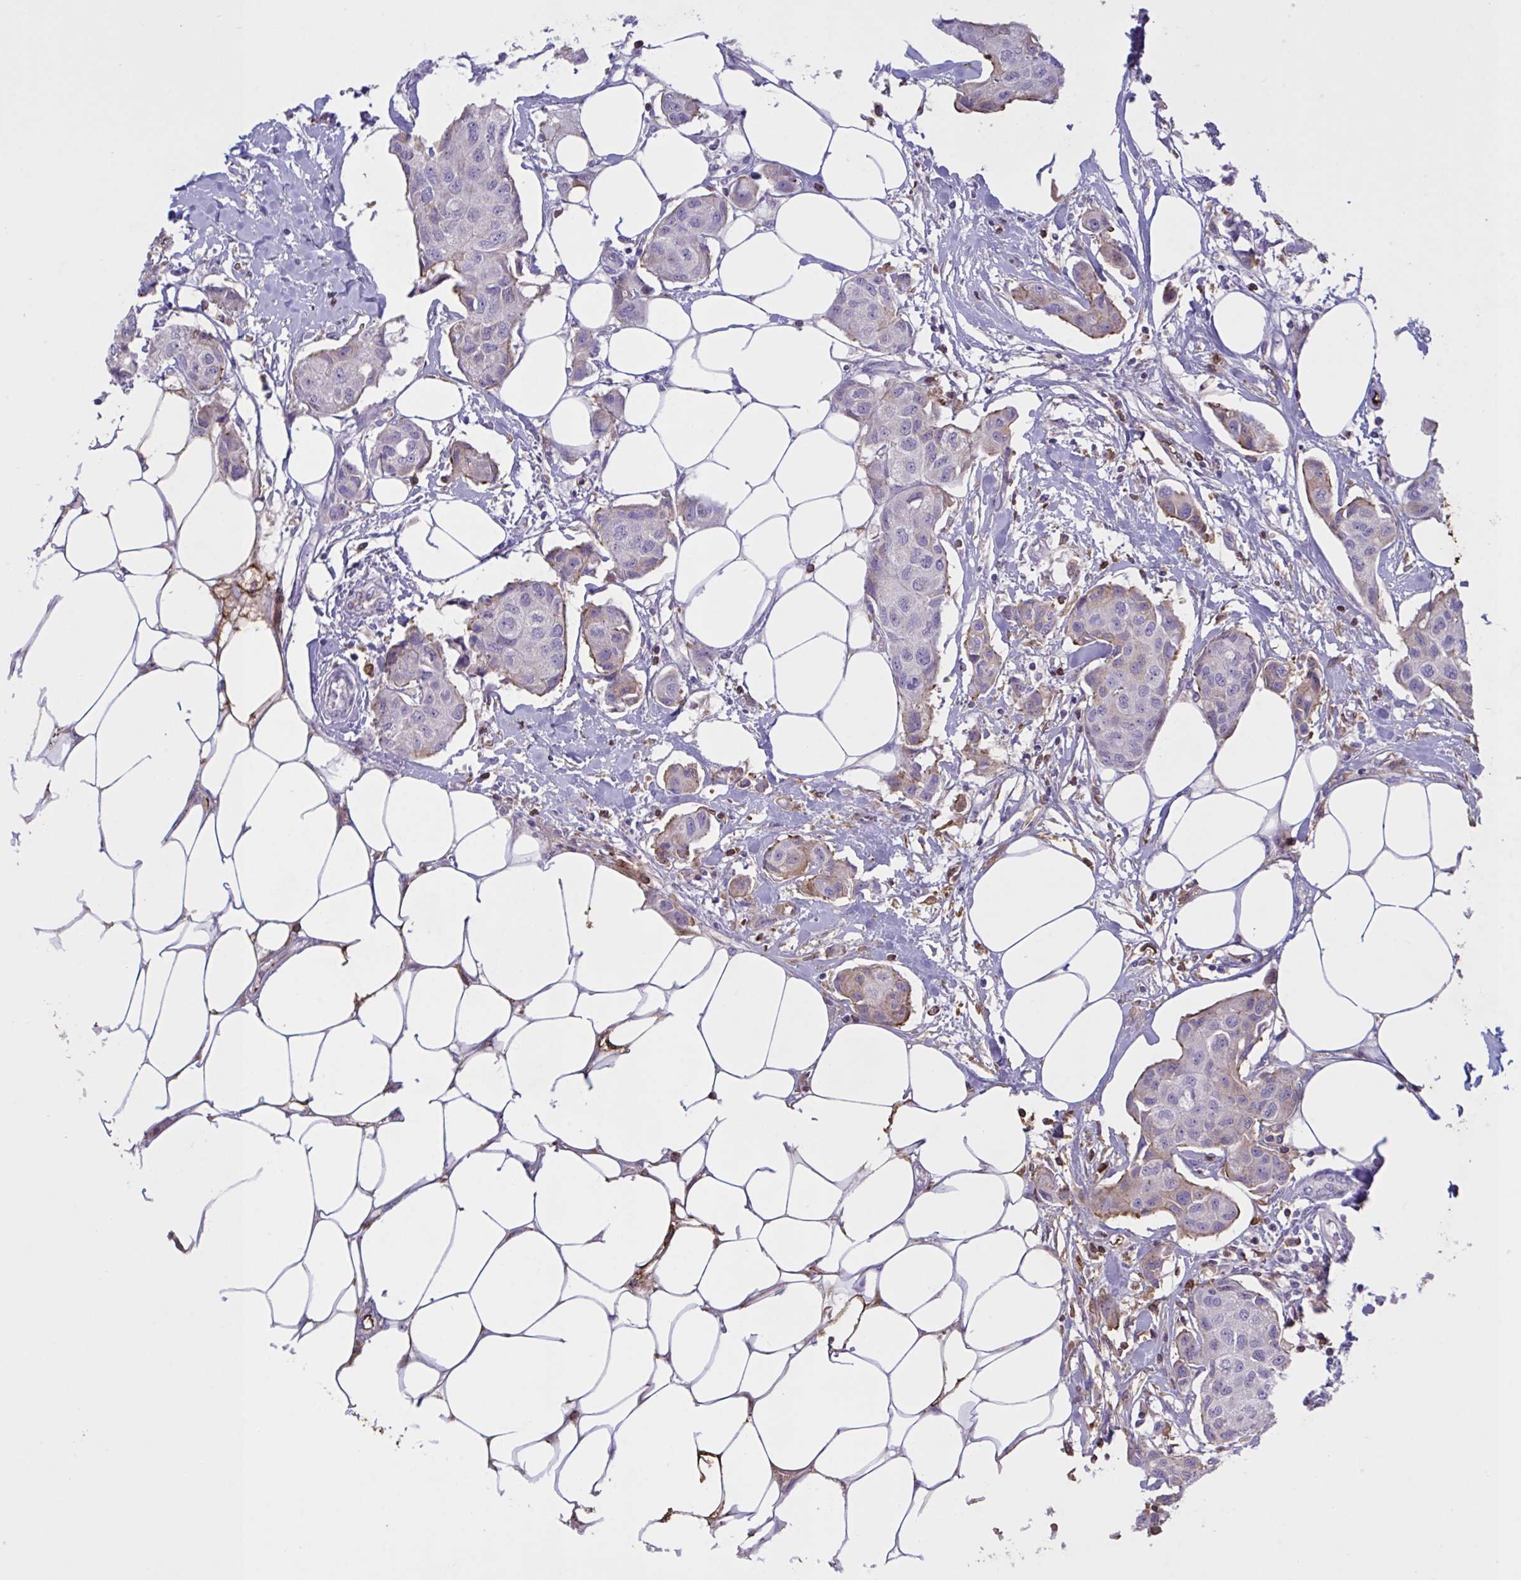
{"staining": {"intensity": "negative", "quantity": "none", "location": "none"}, "tissue": "breast cancer", "cell_type": "Tumor cells", "image_type": "cancer", "snomed": [{"axis": "morphology", "description": "Duct carcinoma"}, {"axis": "topography", "description": "Breast"}, {"axis": "topography", "description": "Lymph node"}], "caption": "High magnification brightfield microscopy of intraductal carcinoma (breast) stained with DAB (brown) and counterstained with hematoxylin (blue): tumor cells show no significant positivity. (DAB (3,3'-diaminobenzidine) immunohistochemistry visualized using brightfield microscopy, high magnification).", "gene": "IL1R1", "patient": {"sex": "female", "age": 80}}